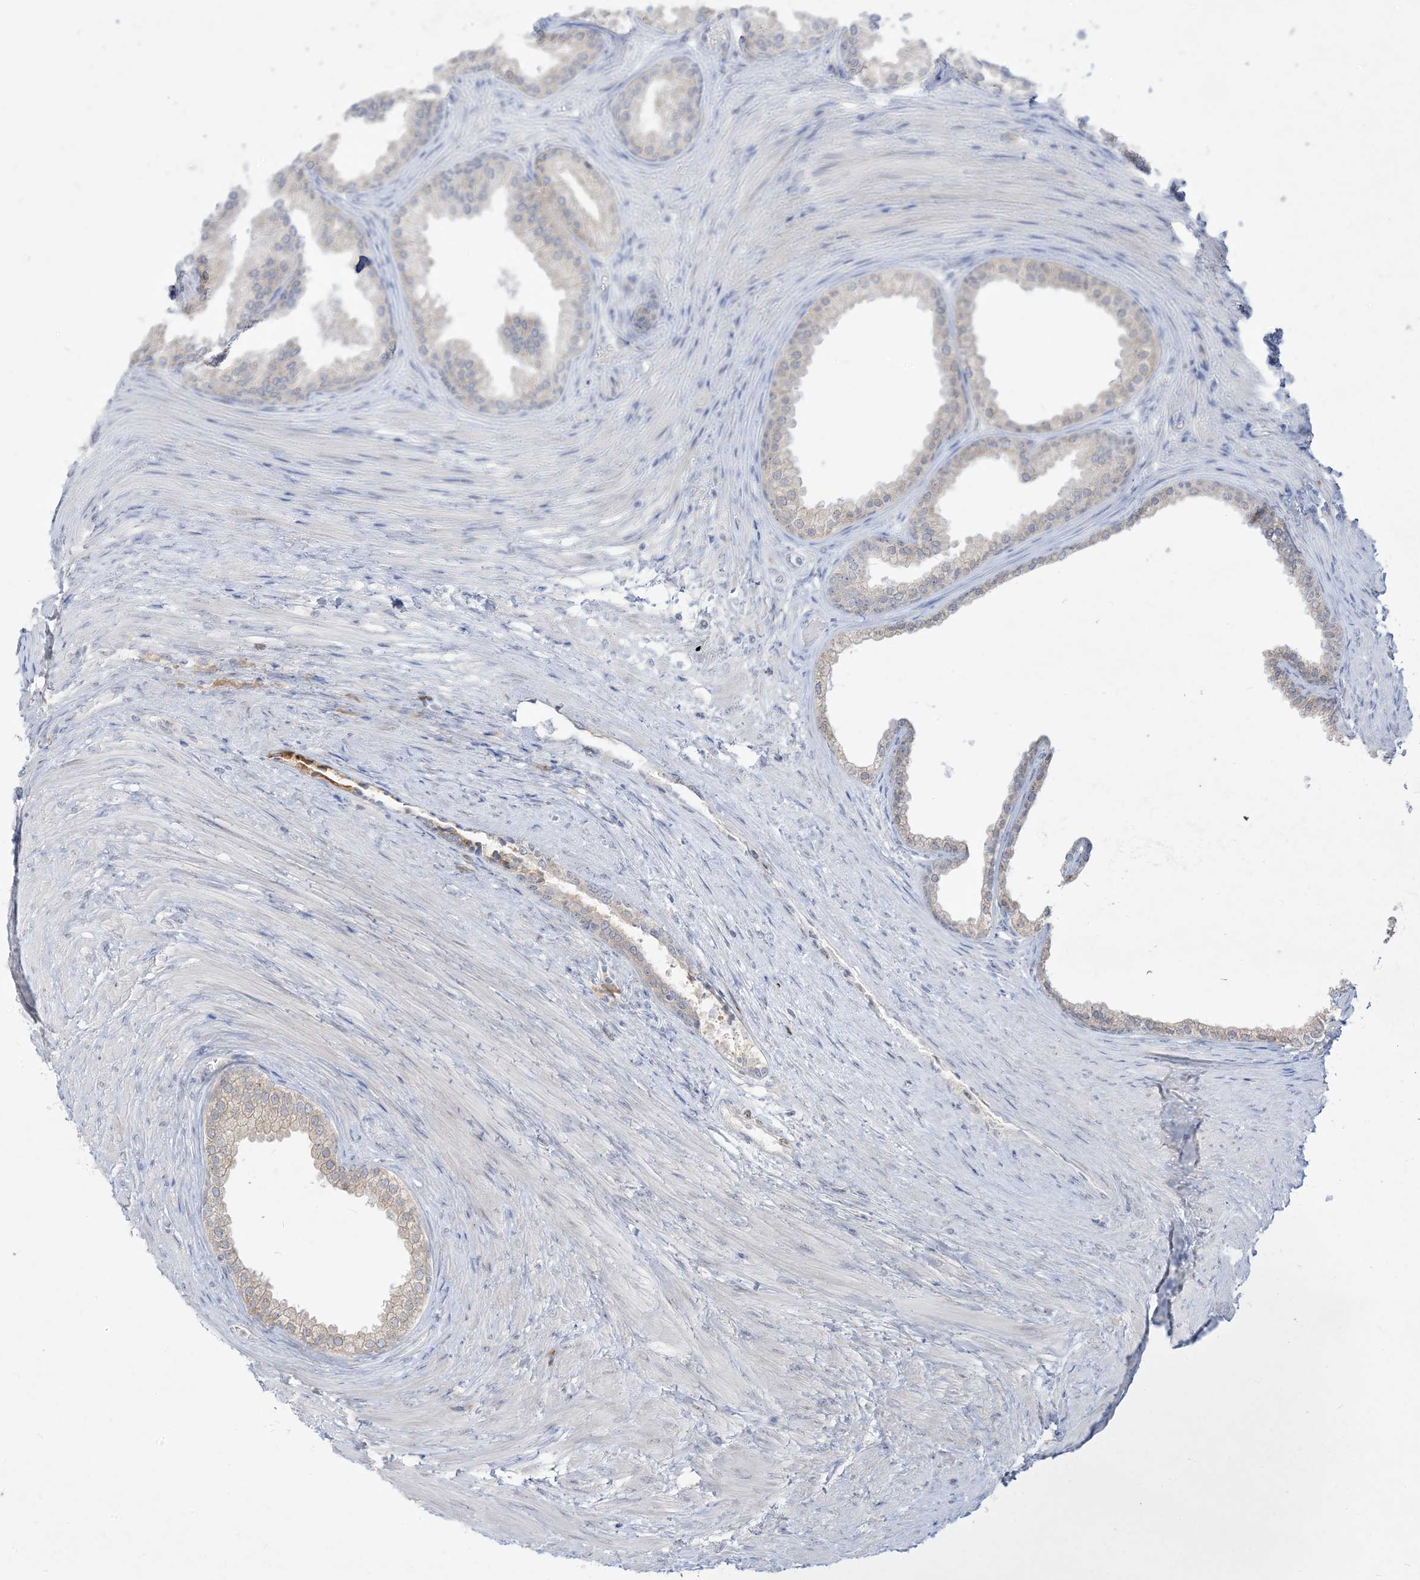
{"staining": {"intensity": "weak", "quantity": "25%-75%", "location": "cytoplasmic/membranous"}, "tissue": "prostate", "cell_type": "Glandular cells", "image_type": "normal", "snomed": [{"axis": "morphology", "description": "Normal tissue, NOS"}, {"axis": "topography", "description": "Prostate"}], "caption": "Immunohistochemistry (DAB) staining of normal human prostate shows weak cytoplasmic/membranous protein expression in about 25%-75% of glandular cells. (IHC, brightfield microscopy, high magnification).", "gene": "LOXL3", "patient": {"sex": "male", "age": 76}}